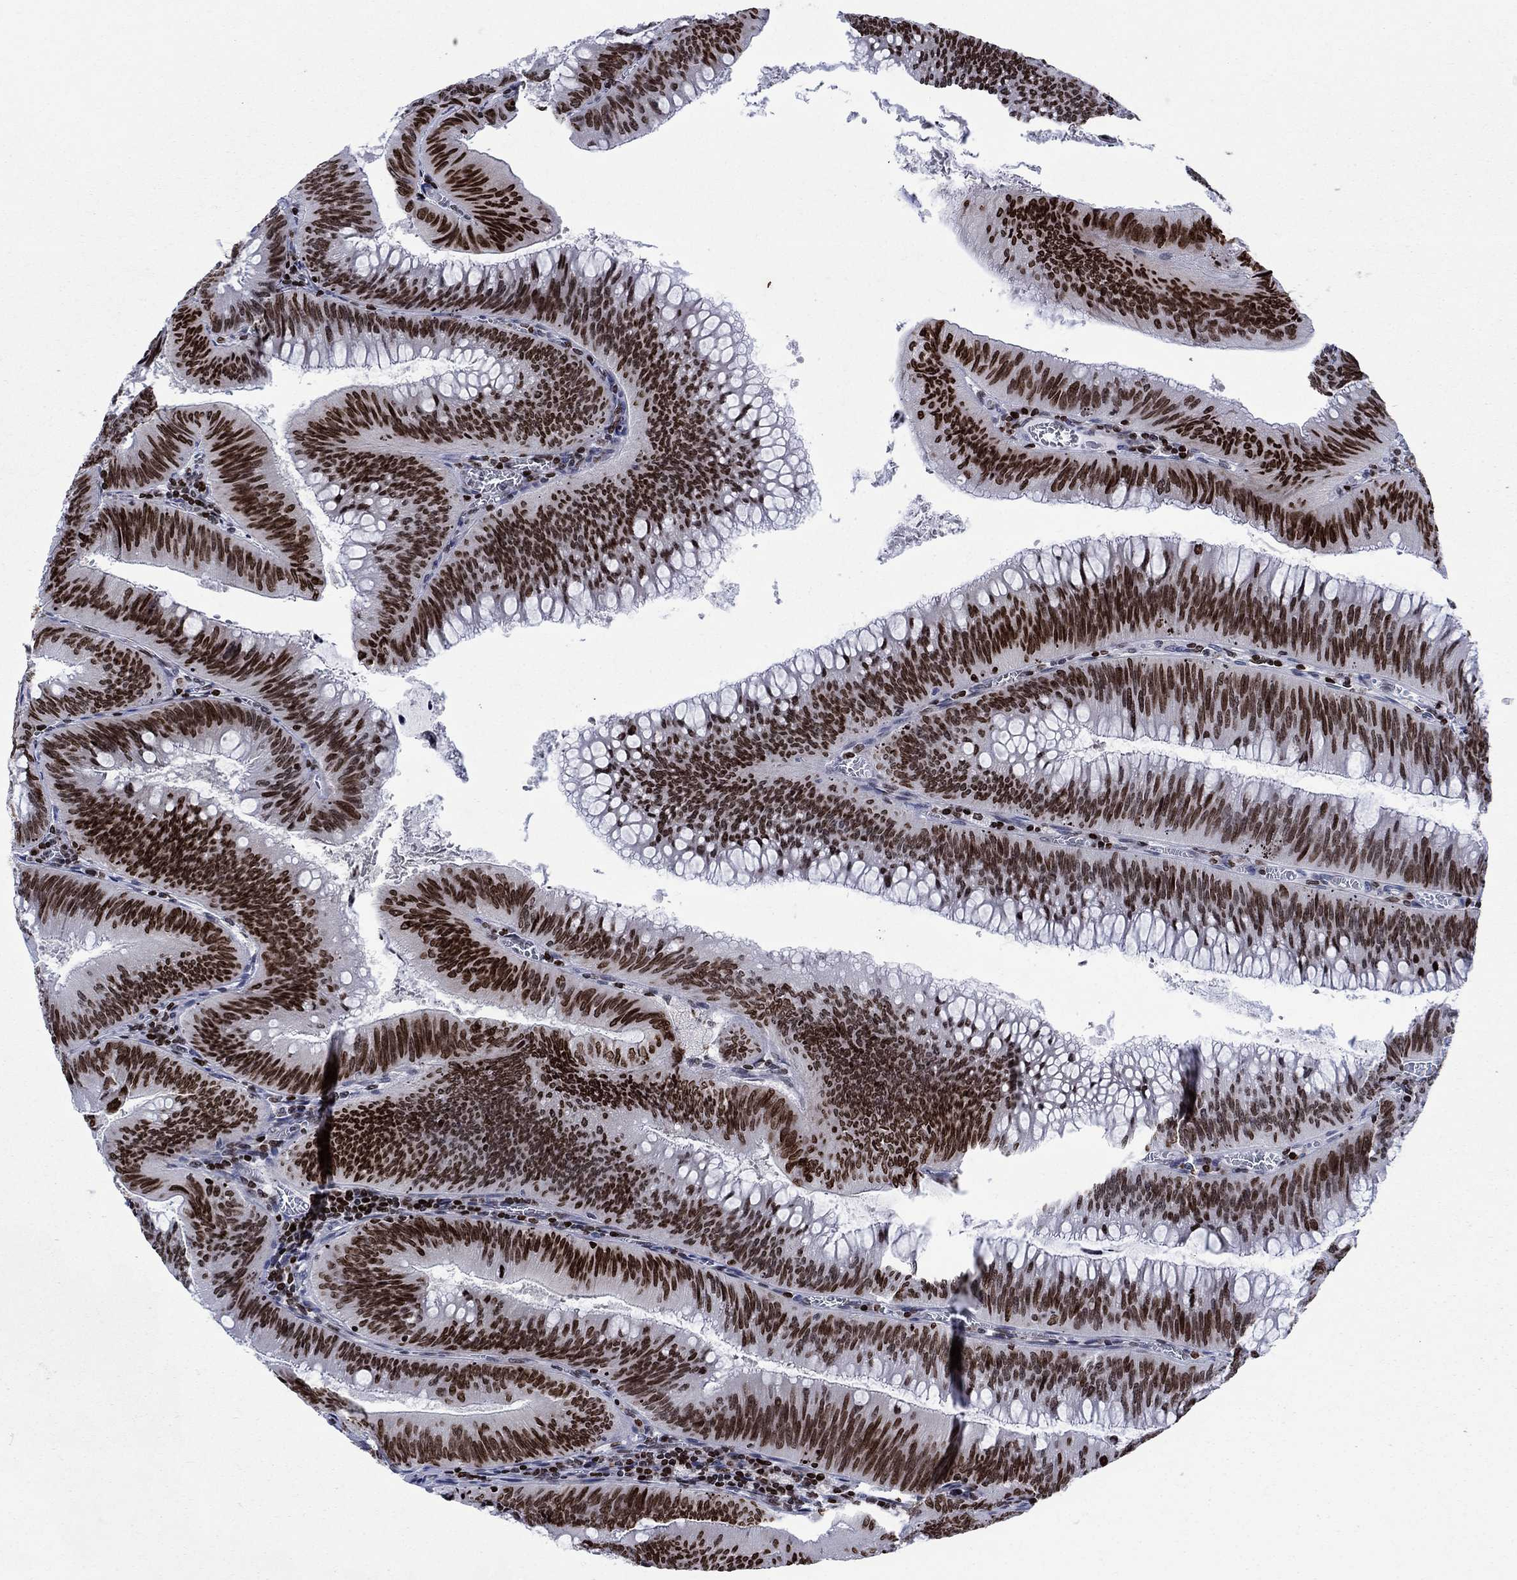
{"staining": {"intensity": "strong", "quantity": ">75%", "location": "nuclear"}, "tissue": "colorectal cancer", "cell_type": "Tumor cells", "image_type": "cancer", "snomed": [{"axis": "morphology", "description": "Adenocarcinoma, NOS"}, {"axis": "topography", "description": "Rectum"}], "caption": "This histopathology image displays immunohistochemistry (IHC) staining of colorectal cancer, with high strong nuclear expression in approximately >75% of tumor cells.", "gene": "HMGA1", "patient": {"sex": "female", "age": 72}}